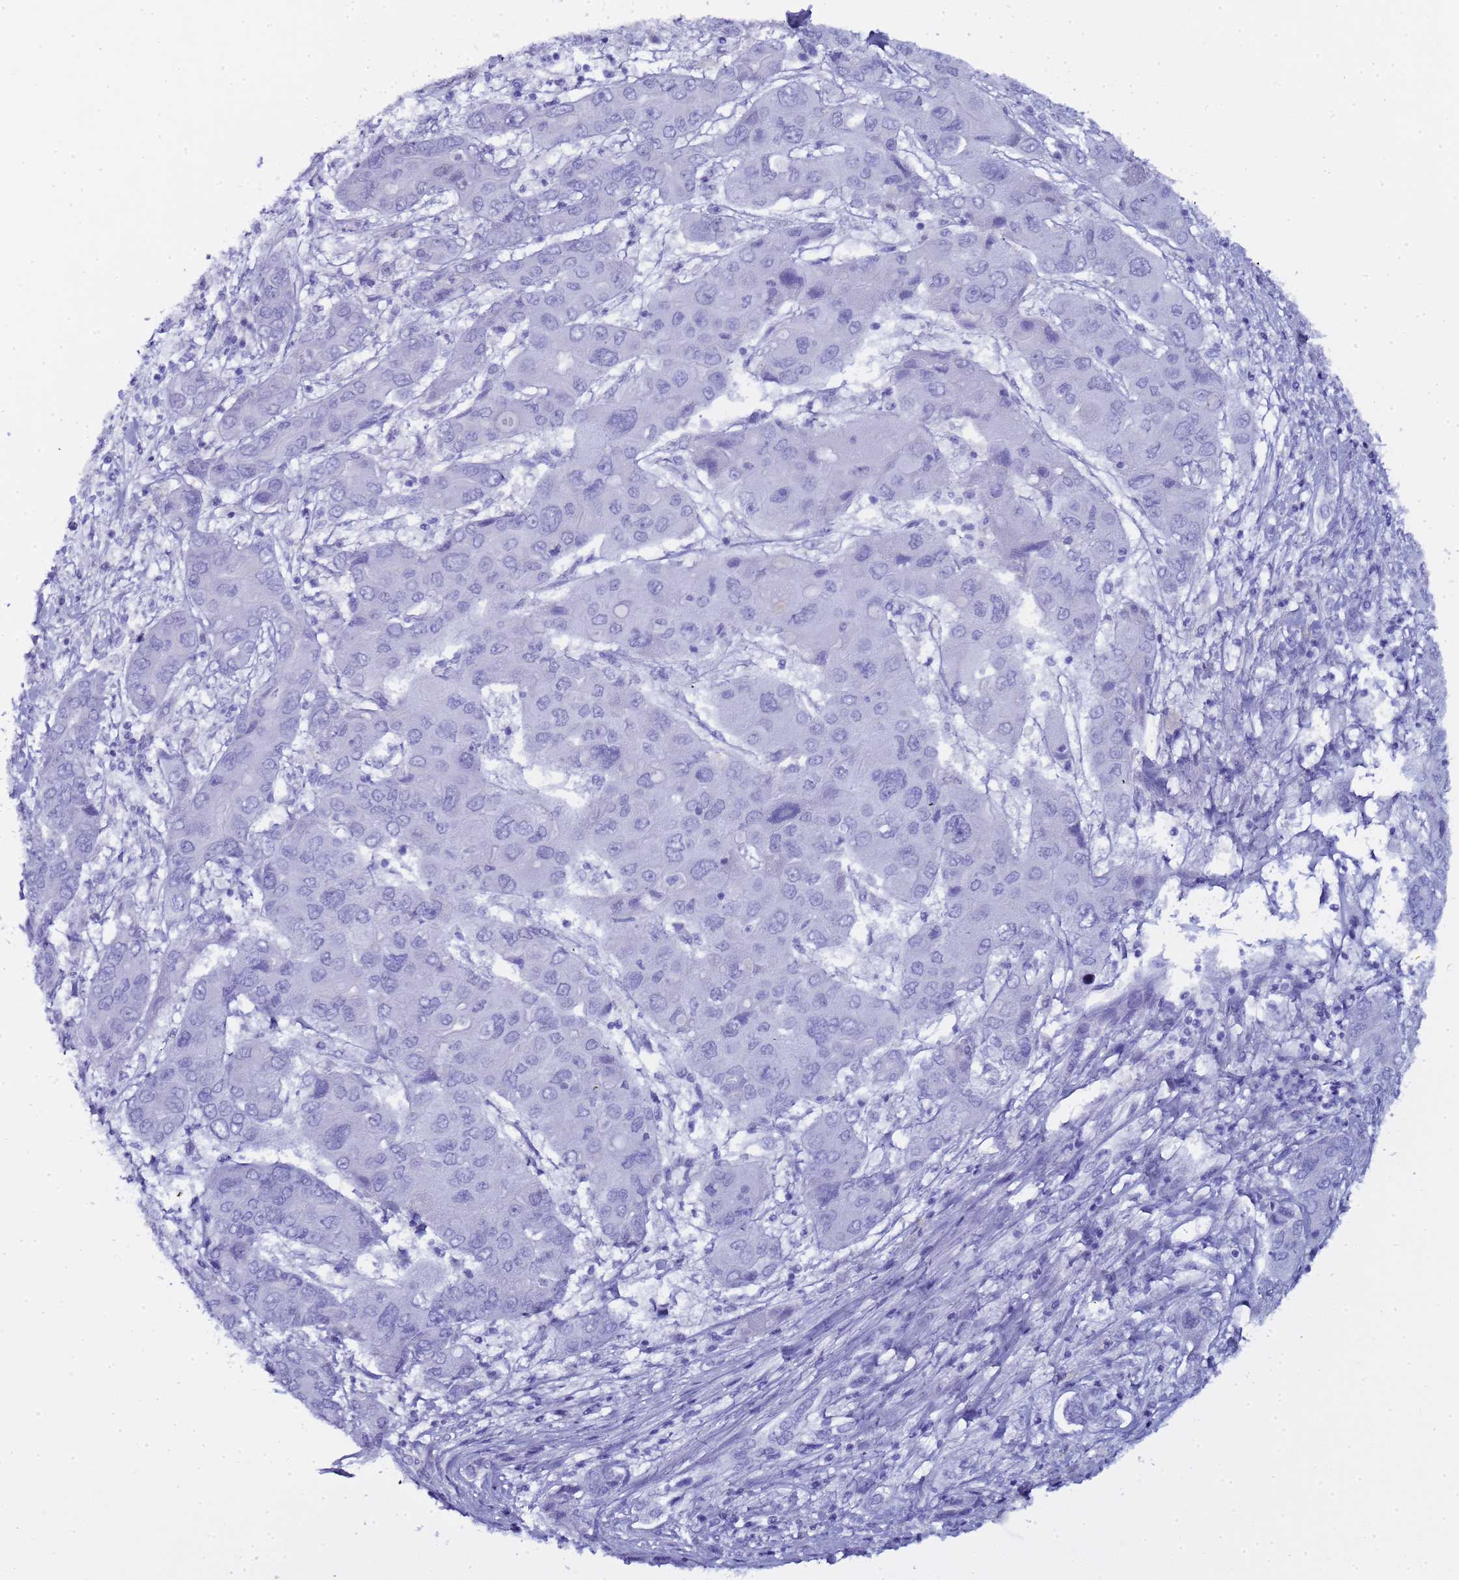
{"staining": {"intensity": "negative", "quantity": "none", "location": "none"}, "tissue": "liver cancer", "cell_type": "Tumor cells", "image_type": "cancer", "snomed": [{"axis": "morphology", "description": "Cholangiocarcinoma"}, {"axis": "topography", "description": "Liver"}], "caption": "This is an immunohistochemistry histopathology image of liver cancer. There is no staining in tumor cells.", "gene": "CTRC", "patient": {"sex": "male", "age": 67}}